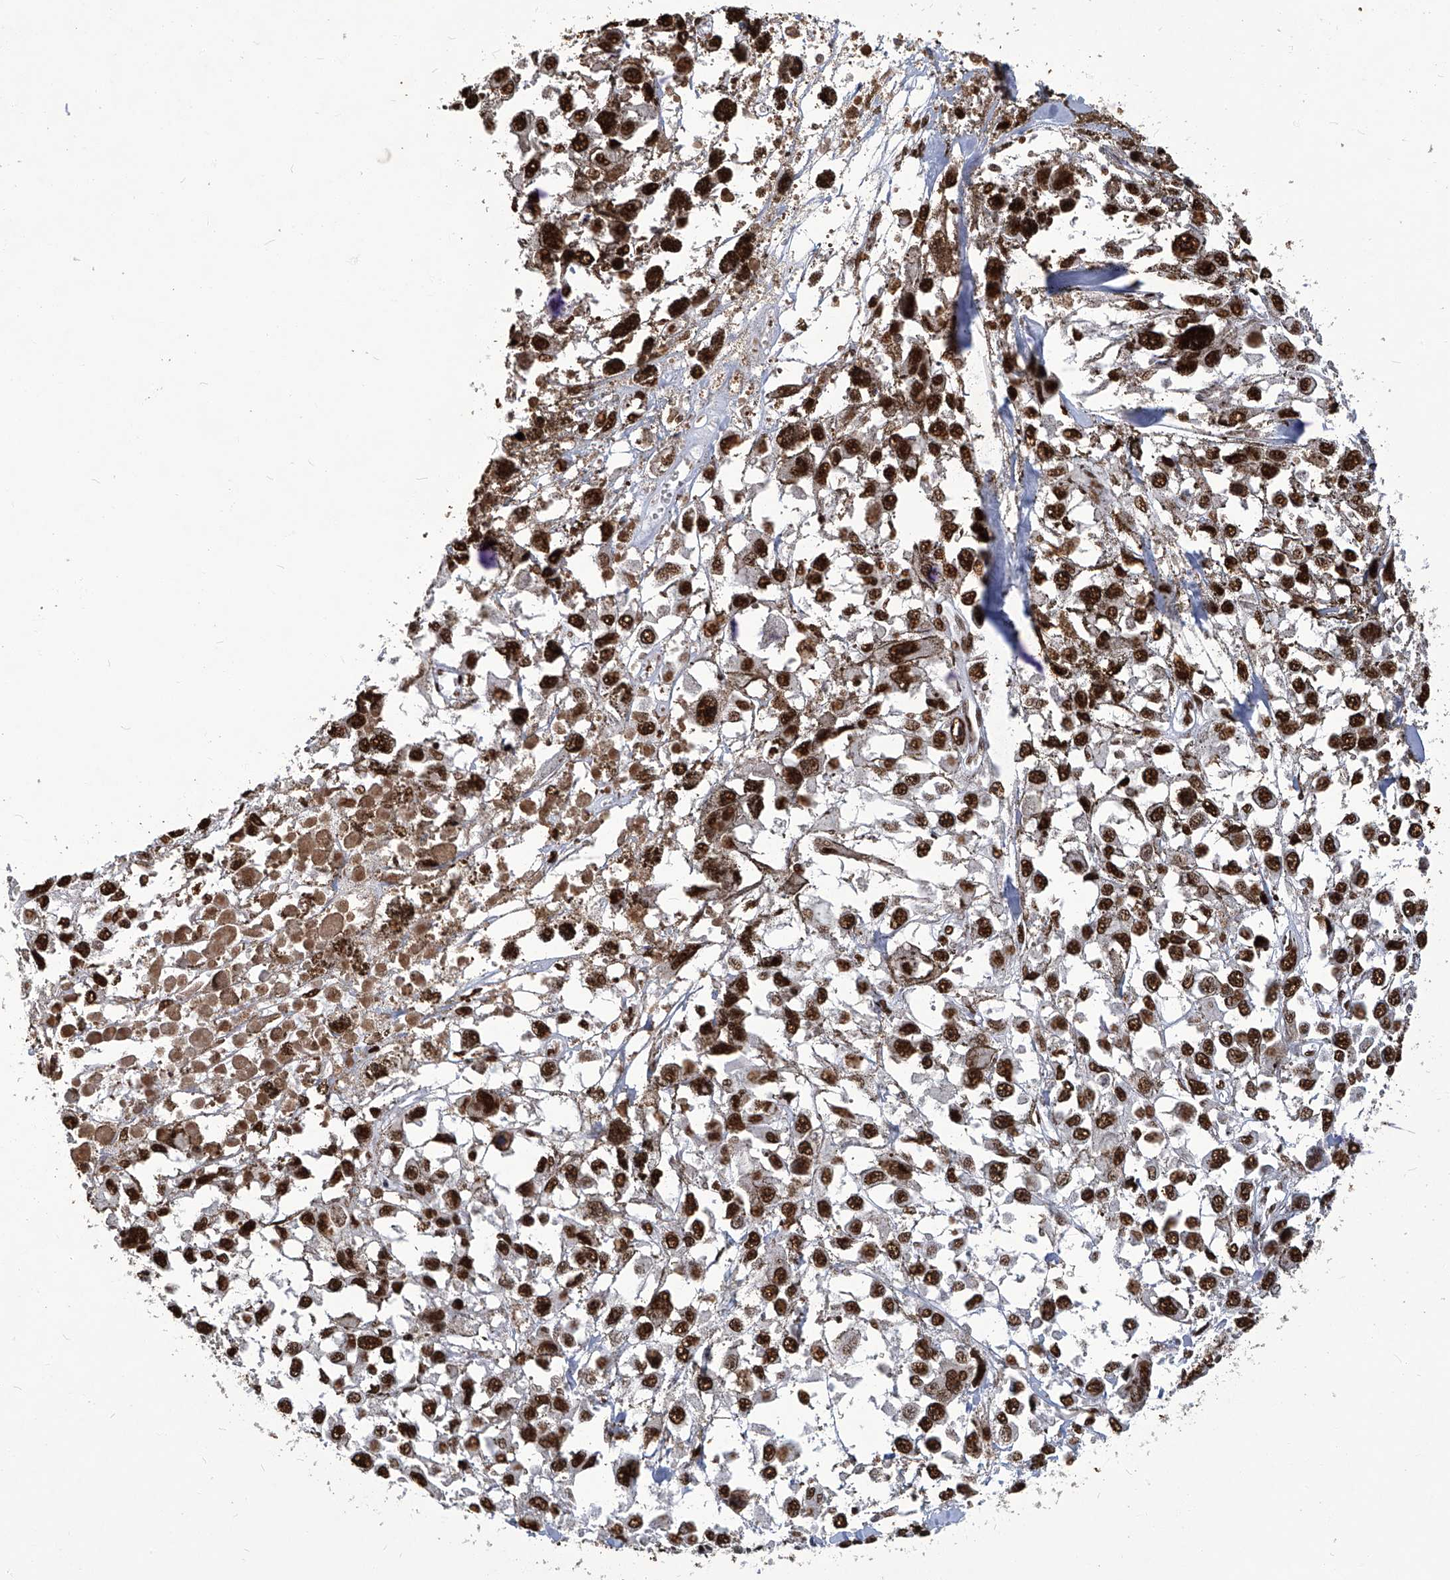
{"staining": {"intensity": "strong", "quantity": ">75%", "location": "nuclear"}, "tissue": "melanoma", "cell_type": "Tumor cells", "image_type": "cancer", "snomed": [{"axis": "morphology", "description": "Malignant melanoma, Metastatic site"}, {"axis": "topography", "description": "Lymph node"}], "caption": "High-magnification brightfield microscopy of malignant melanoma (metastatic site) stained with DAB (brown) and counterstained with hematoxylin (blue). tumor cells exhibit strong nuclear staining is identified in approximately>75% of cells. (DAB = brown stain, brightfield microscopy at high magnification).", "gene": "HBP1", "patient": {"sex": "male", "age": 59}}